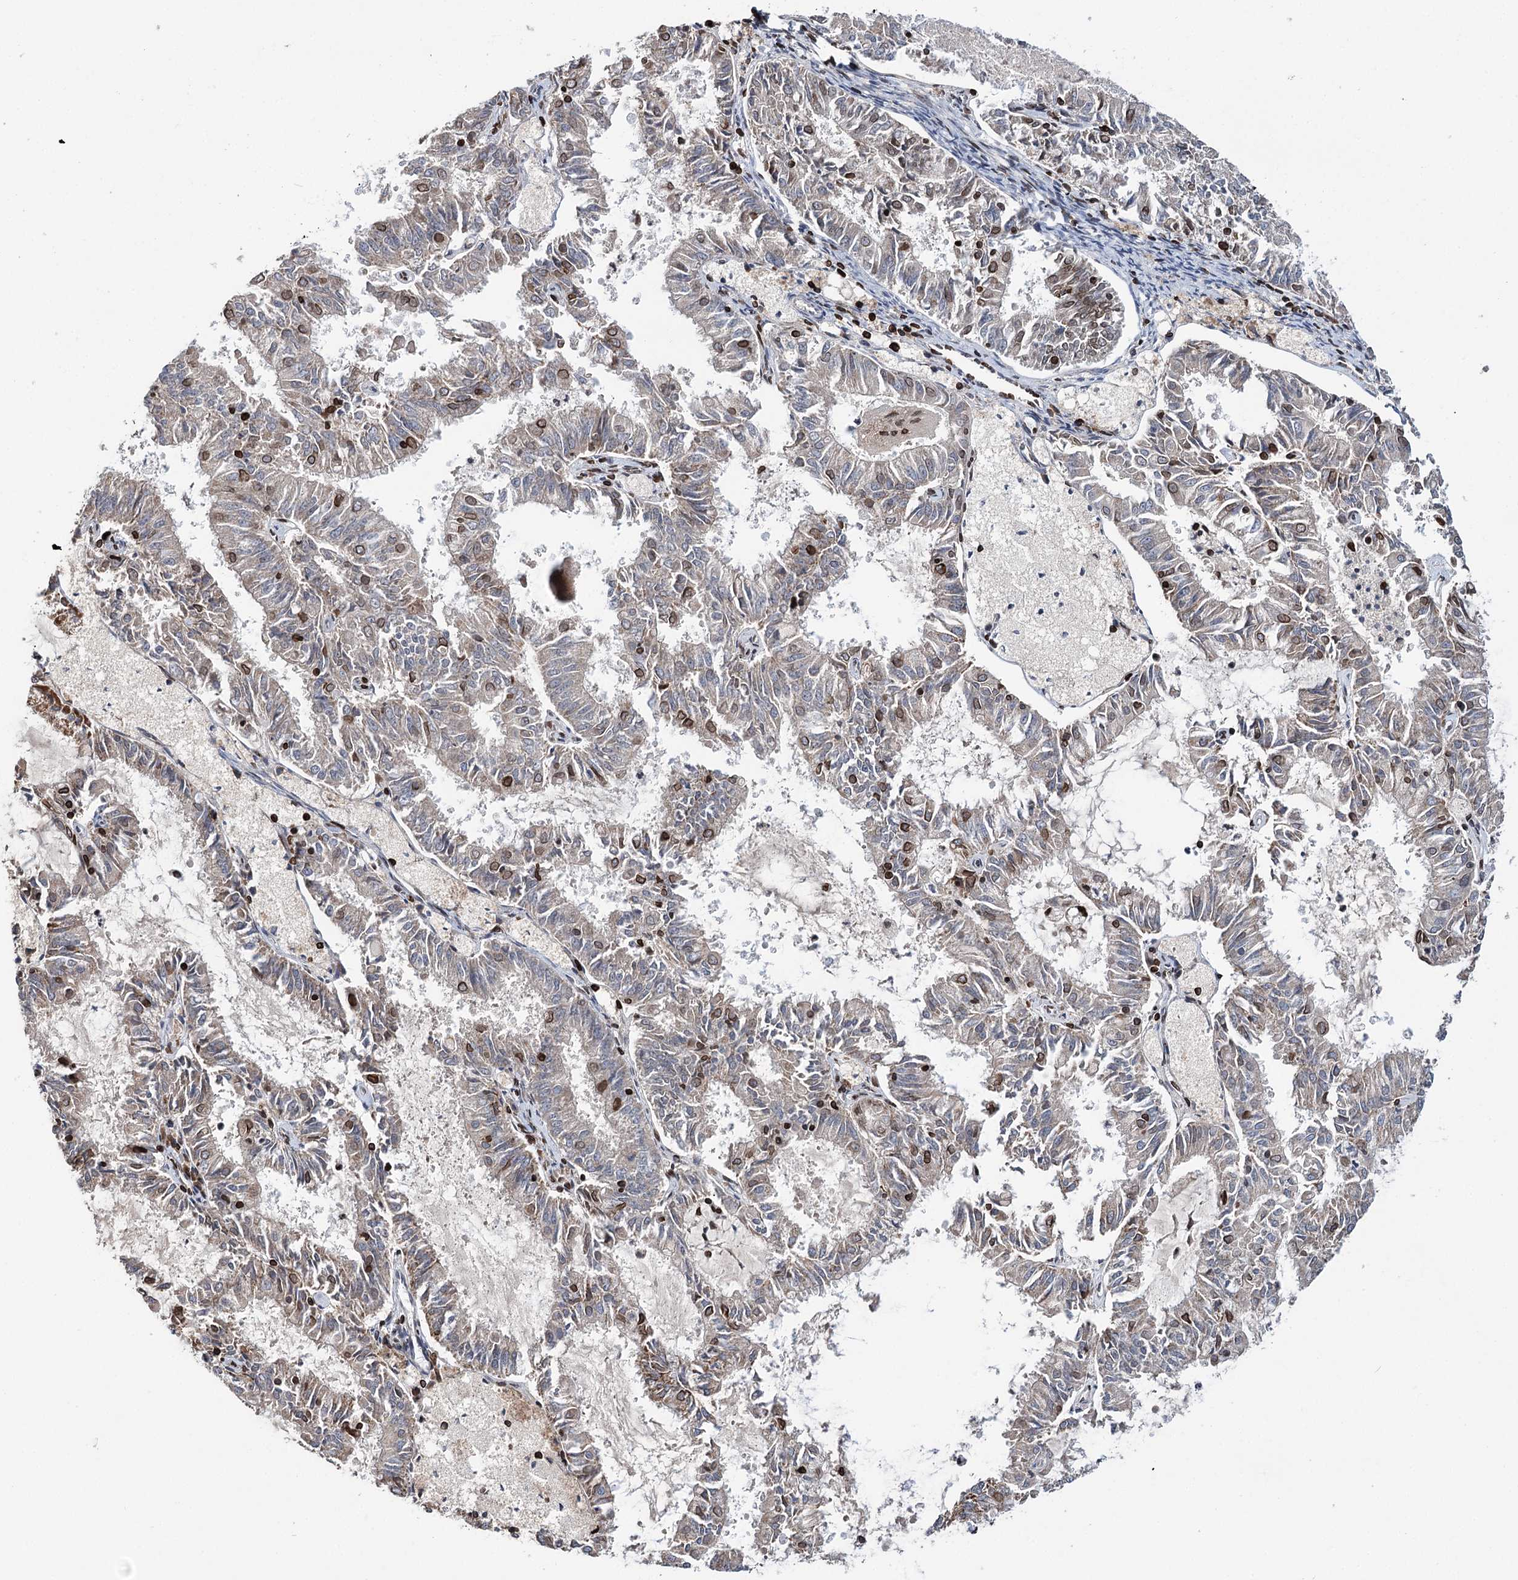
{"staining": {"intensity": "moderate", "quantity": "<25%", "location": "nuclear"}, "tissue": "endometrial cancer", "cell_type": "Tumor cells", "image_type": "cancer", "snomed": [{"axis": "morphology", "description": "Adenocarcinoma, NOS"}, {"axis": "topography", "description": "Endometrium"}], "caption": "Endometrial cancer stained for a protein exhibits moderate nuclear positivity in tumor cells.", "gene": "CFAP46", "patient": {"sex": "female", "age": 57}}